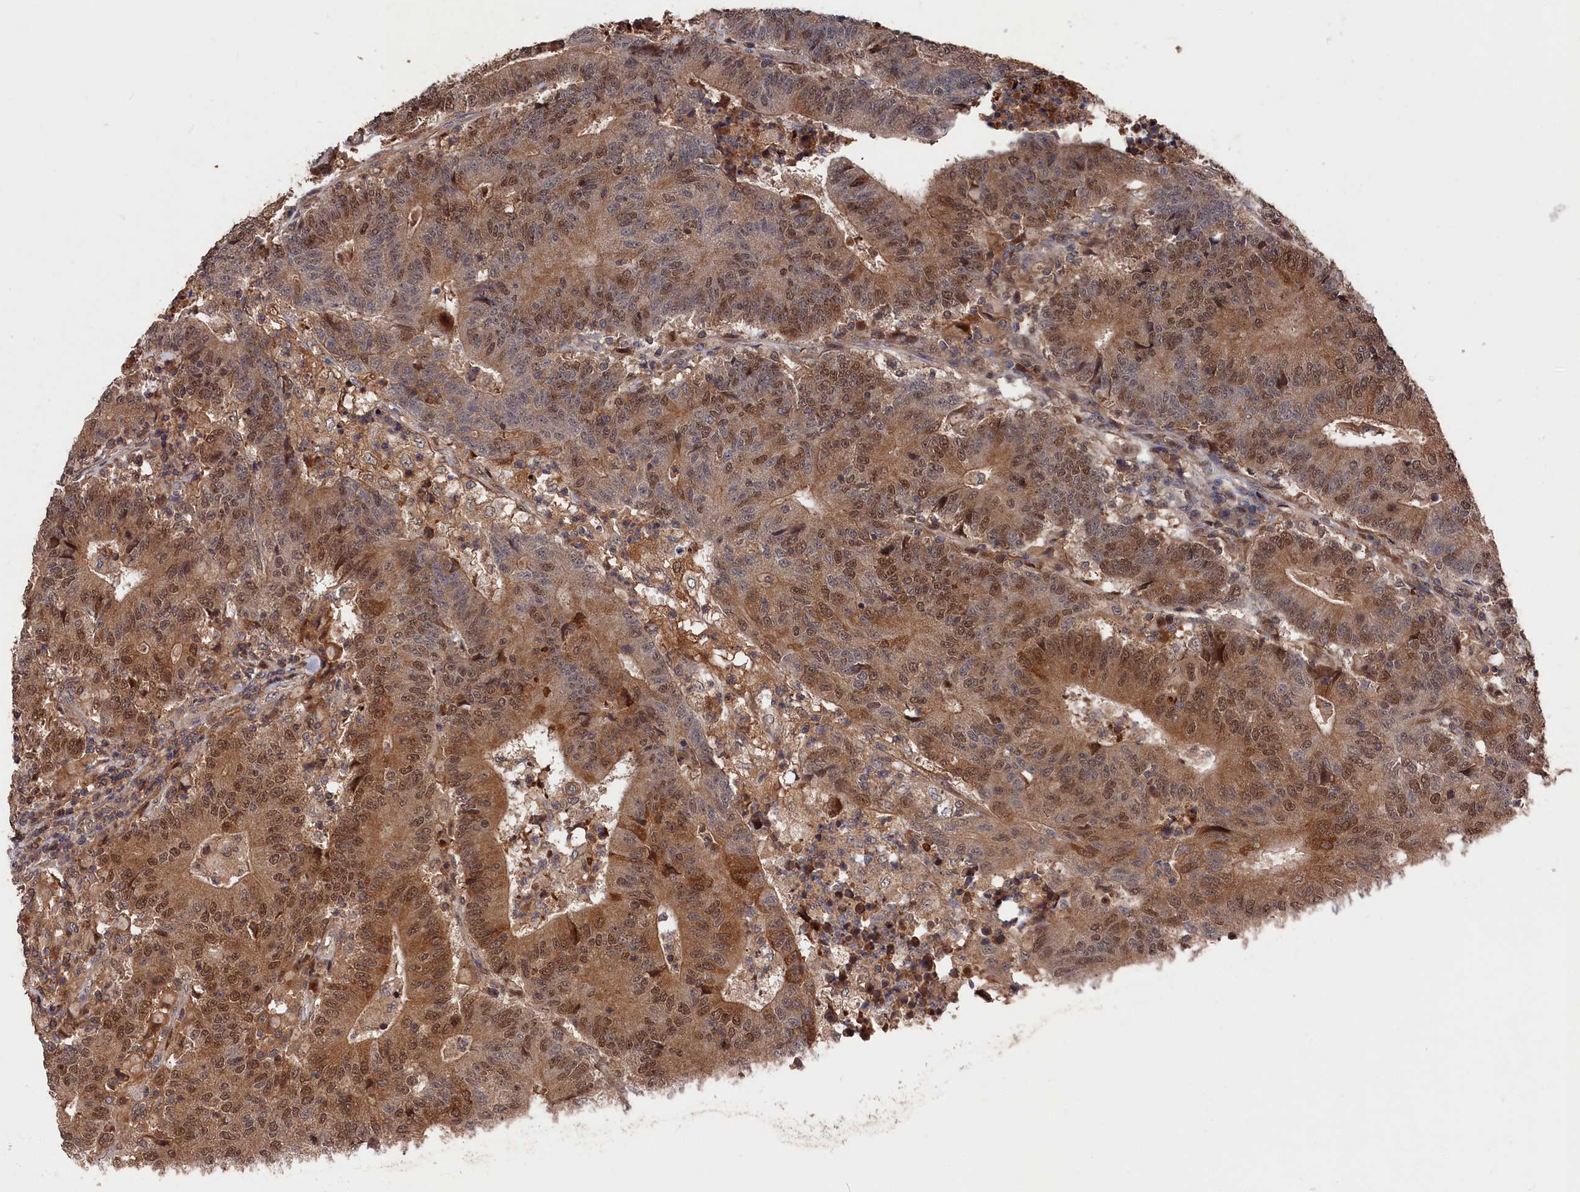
{"staining": {"intensity": "moderate", "quantity": ">75%", "location": "cytoplasmic/membranous,nuclear"}, "tissue": "colorectal cancer", "cell_type": "Tumor cells", "image_type": "cancer", "snomed": [{"axis": "morphology", "description": "Adenocarcinoma, NOS"}, {"axis": "topography", "description": "Colon"}], "caption": "A micrograph of human adenocarcinoma (colorectal) stained for a protein demonstrates moderate cytoplasmic/membranous and nuclear brown staining in tumor cells.", "gene": "RMI2", "patient": {"sex": "female", "age": 75}}